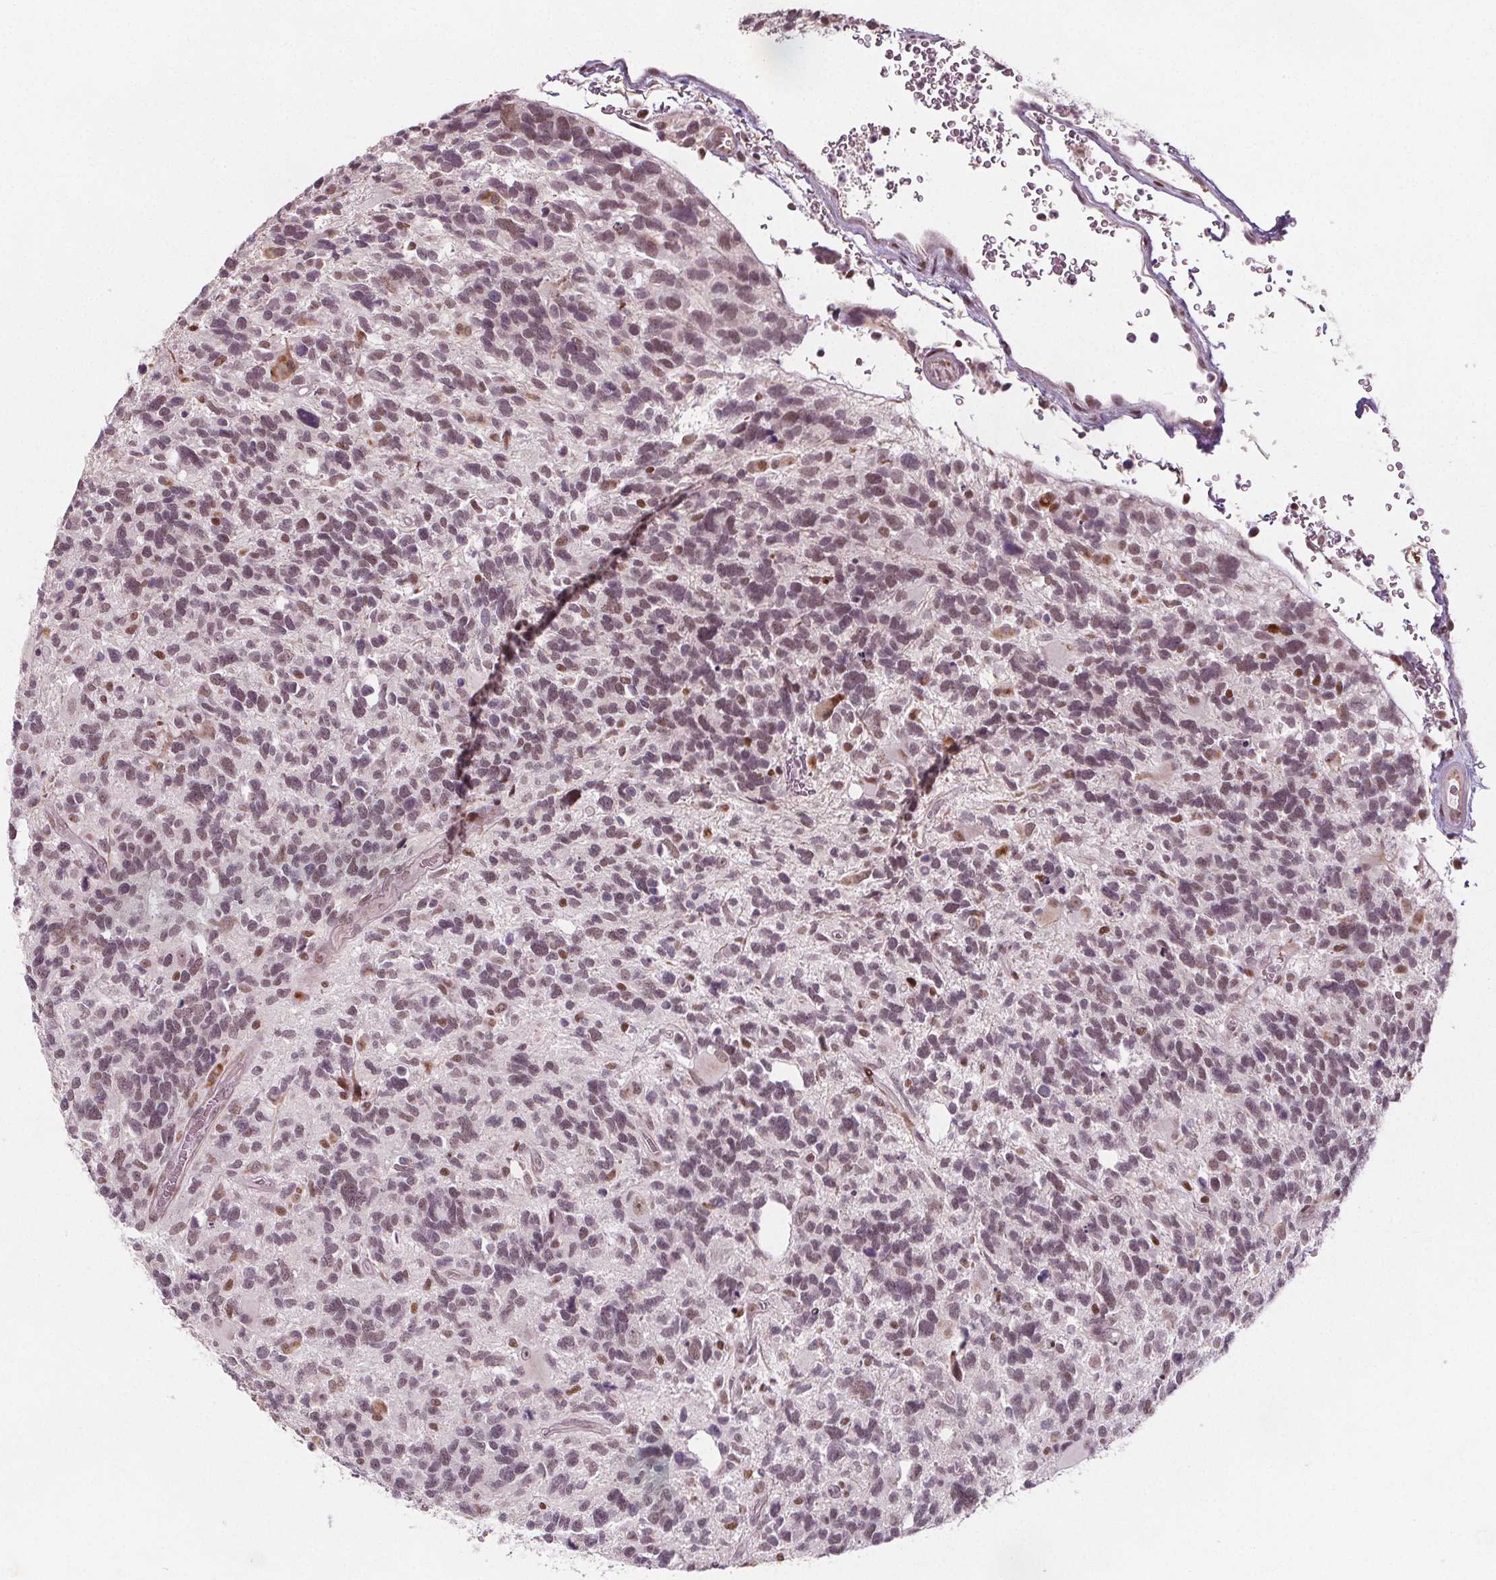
{"staining": {"intensity": "weak", "quantity": "25%-75%", "location": "nuclear"}, "tissue": "glioma", "cell_type": "Tumor cells", "image_type": "cancer", "snomed": [{"axis": "morphology", "description": "Glioma, malignant, High grade"}, {"axis": "topography", "description": "Brain"}], "caption": "This is an image of immunohistochemistry staining of glioma, which shows weak positivity in the nuclear of tumor cells.", "gene": "TAF6L", "patient": {"sex": "male", "age": 49}}